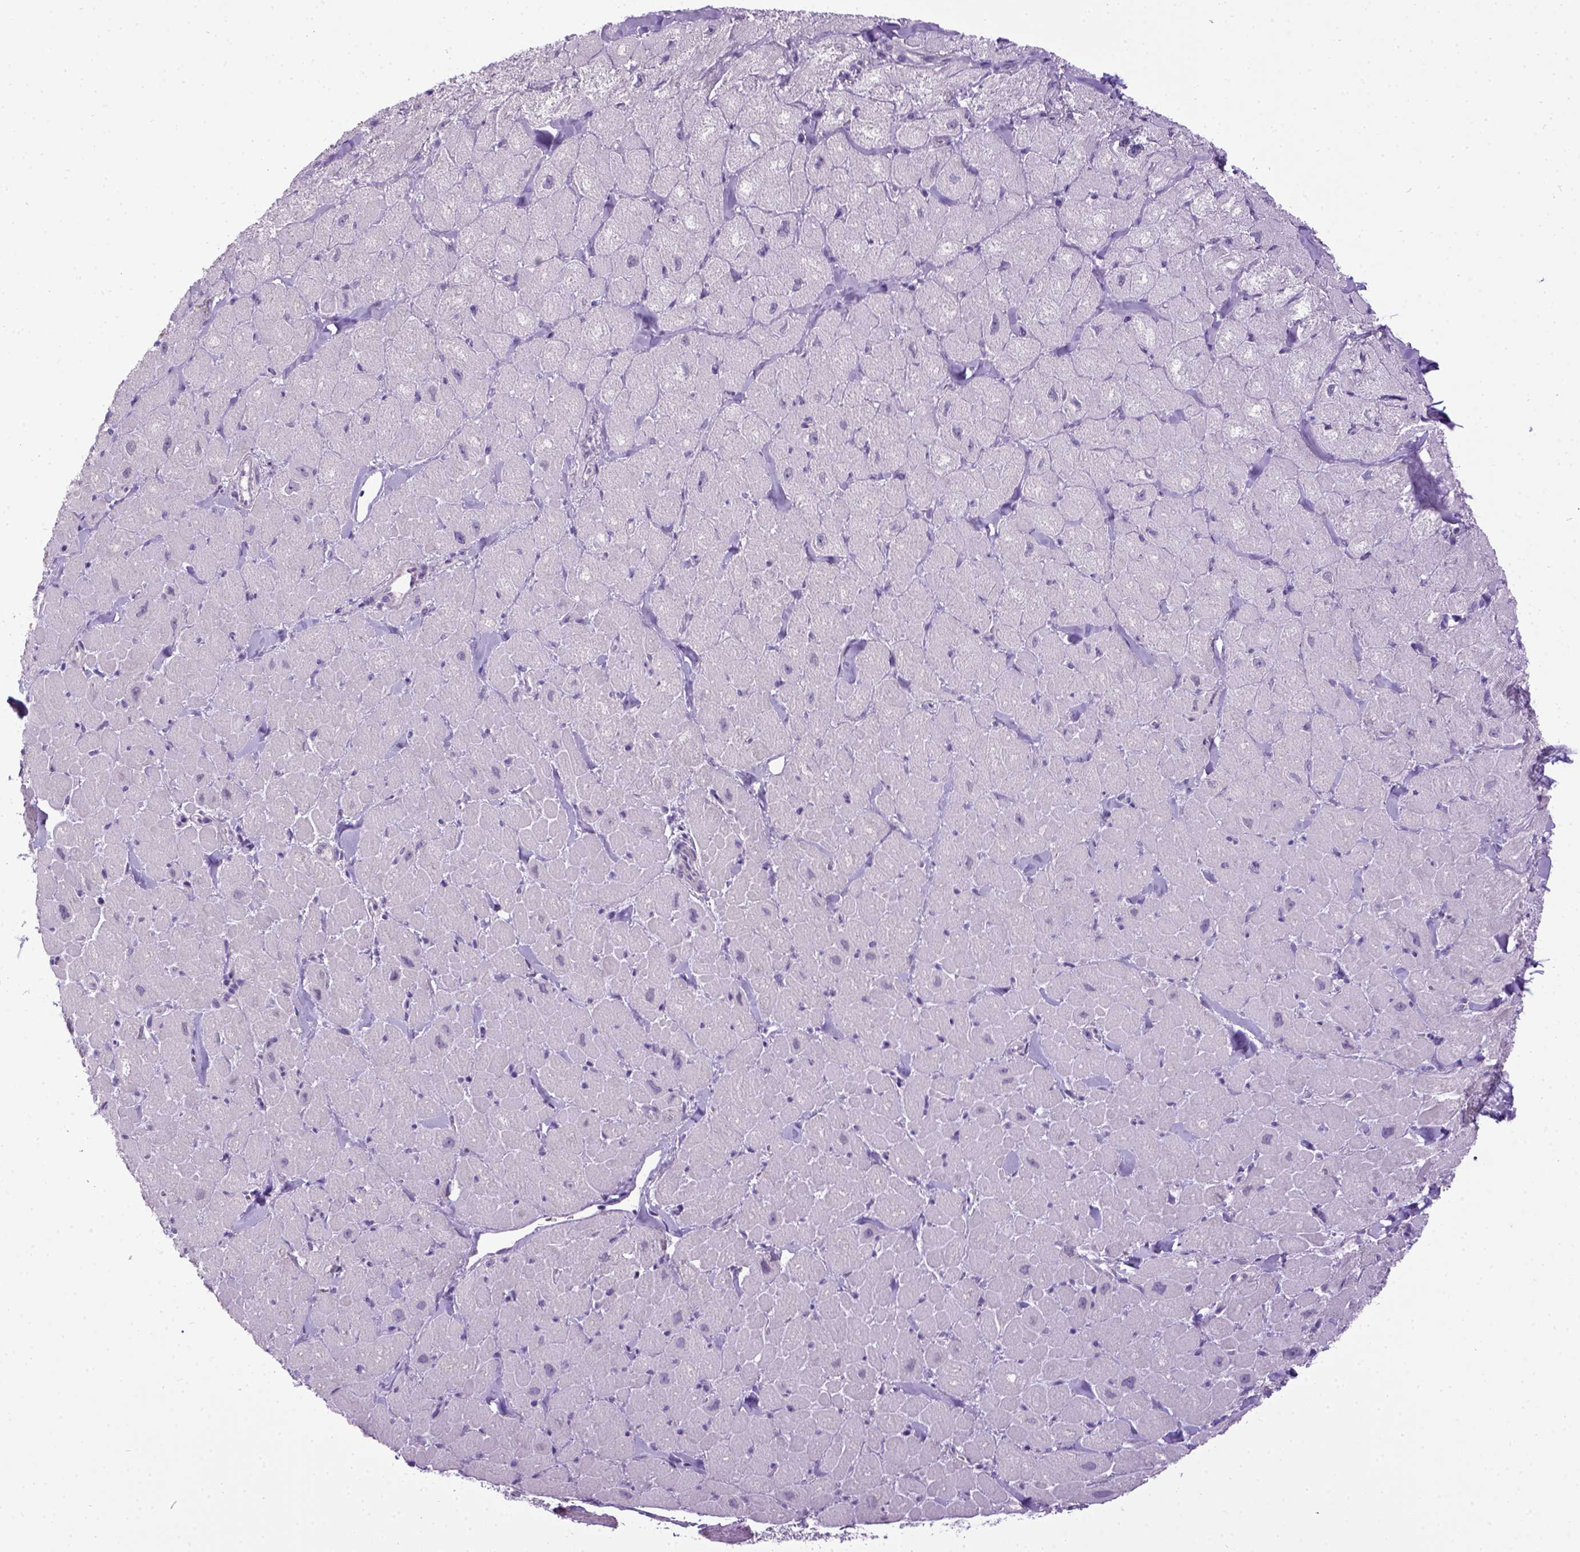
{"staining": {"intensity": "negative", "quantity": "none", "location": "none"}, "tissue": "heart muscle", "cell_type": "Cardiomyocytes", "image_type": "normal", "snomed": [{"axis": "morphology", "description": "Normal tissue, NOS"}, {"axis": "topography", "description": "Heart"}], "caption": "Histopathology image shows no protein positivity in cardiomyocytes of benign heart muscle.", "gene": "CDH1", "patient": {"sex": "male", "age": 60}}